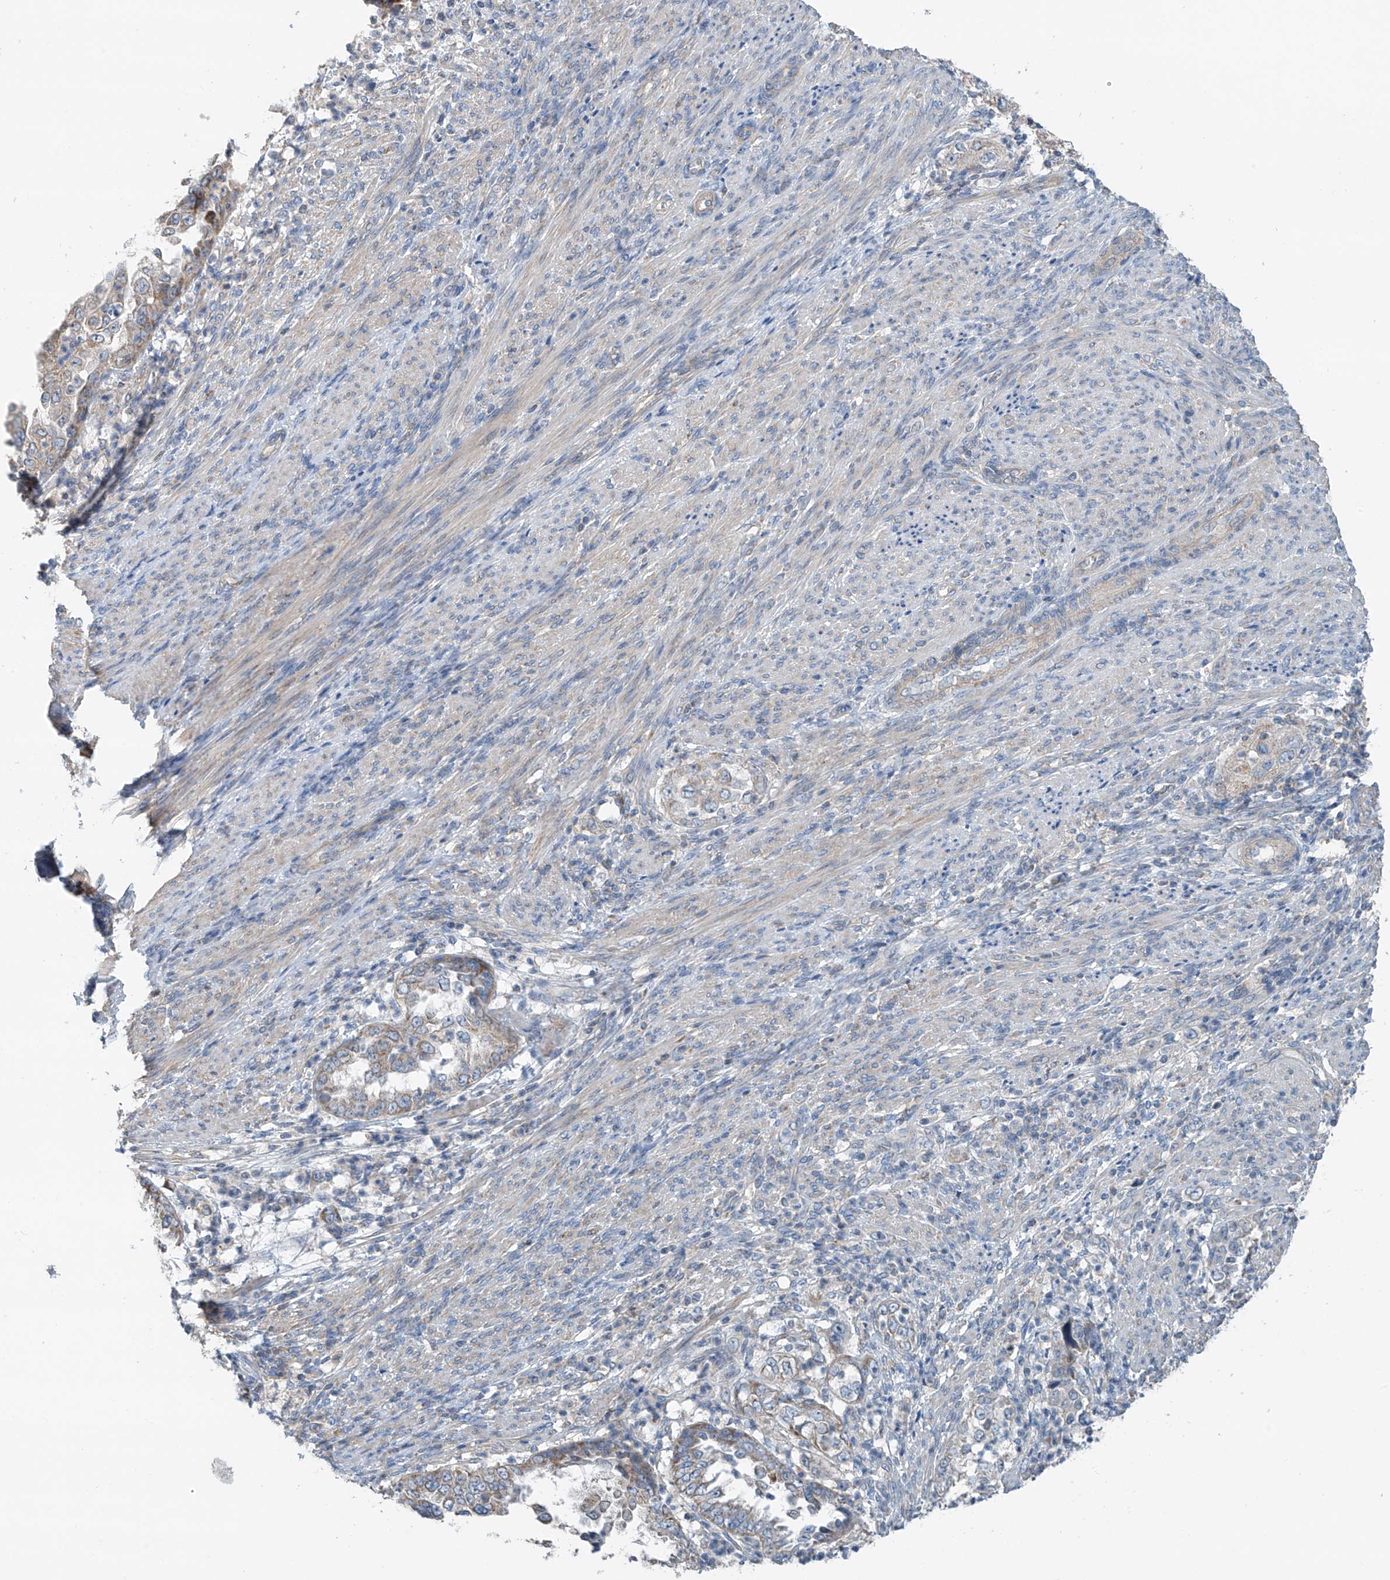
{"staining": {"intensity": "weak", "quantity": "25%-75%", "location": "cytoplasmic/membranous"}, "tissue": "endometrial cancer", "cell_type": "Tumor cells", "image_type": "cancer", "snomed": [{"axis": "morphology", "description": "Adenocarcinoma, NOS"}, {"axis": "topography", "description": "Endometrium"}], "caption": "A brown stain shows weak cytoplasmic/membranous expression of a protein in human adenocarcinoma (endometrial) tumor cells.", "gene": "SYN3", "patient": {"sex": "female", "age": 85}}